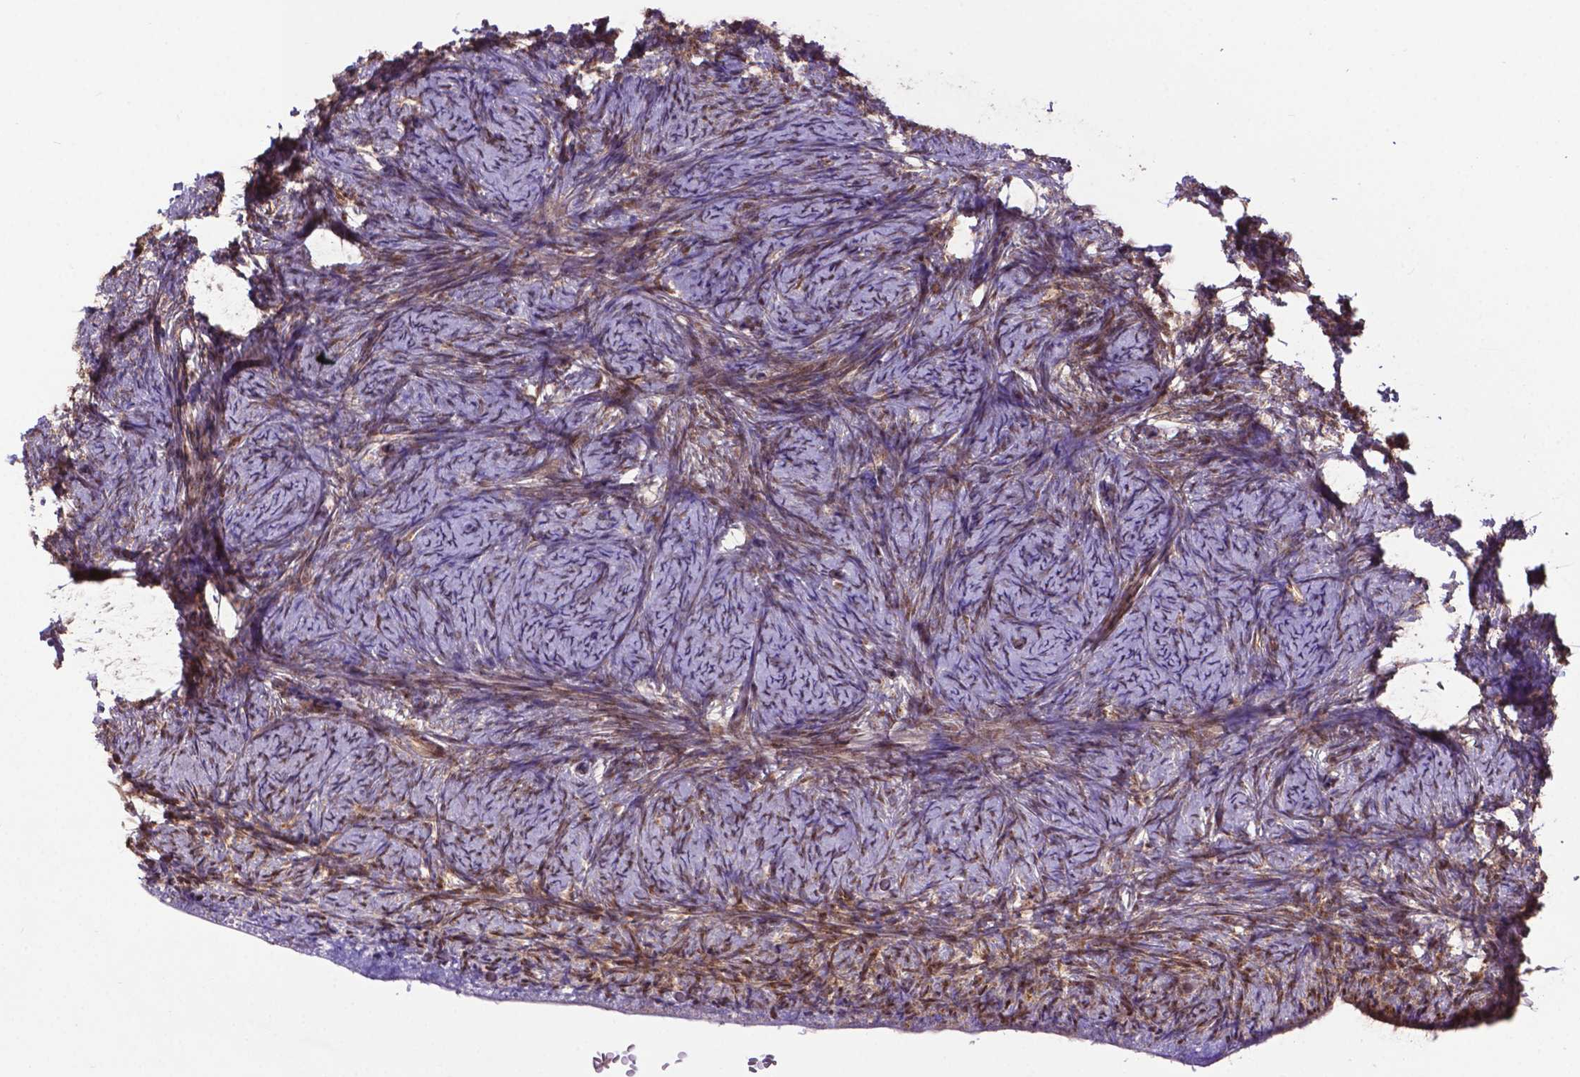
{"staining": {"intensity": "moderate", "quantity": ">75%", "location": "cytoplasmic/membranous,nuclear"}, "tissue": "ovary", "cell_type": "Follicle cells", "image_type": "normal", "snomed": [{"axis": "morphology", "description": "Normal tissue, NOS"}, {"axis": "topography", "description": "Ovary"}], "caption": "A brown stain highlights moderate cytoplasmic/membranous,nuclear staining of a protein in follicle cells of normal human ovary. (DAB IHC with brightfield microscopy, high magnification).", "gene": "CSNK2A1", "patient": {"sex": "female", "age": 34}}